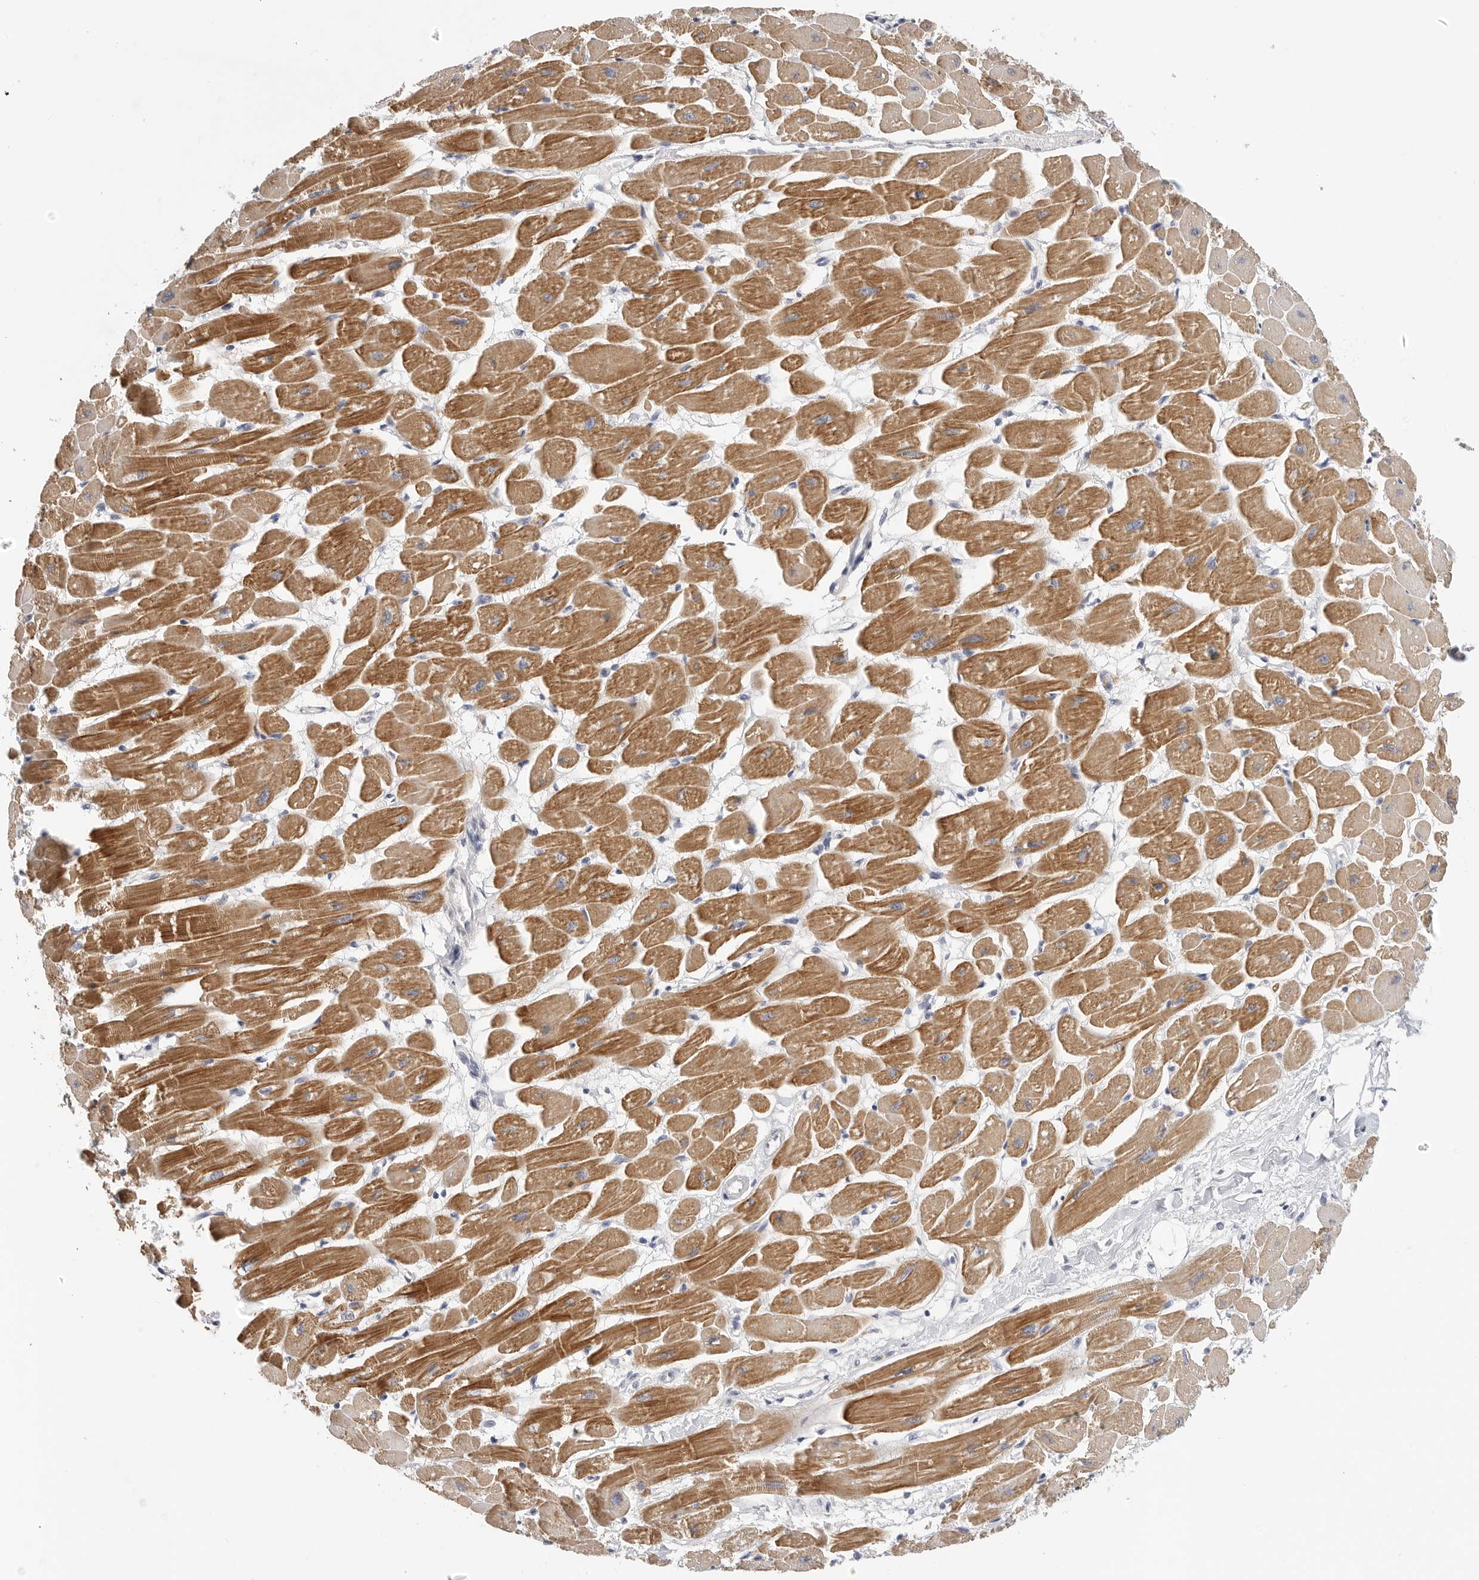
{"staining": {"intensity": "moderate", "quantity": ">75%", "location": "cytoplasmic/membranous"}, "tissue": "heart muscle", "cell_type": "Cardiomyocytes", "image_type": "normal", "snomed": [{"axis": "morphology", "description": "Normal tissue, NOS"}, {"axis": "topography", "description": "Heart"}], "caption": "A medium amount of moderate cytoplasmic/membranous staining is appreciated in approximately >75% of cardiomyocytes in unremarkable heart muscle.", "gene": "FBN2", "patient": {"sex": "female", "age": 54}}